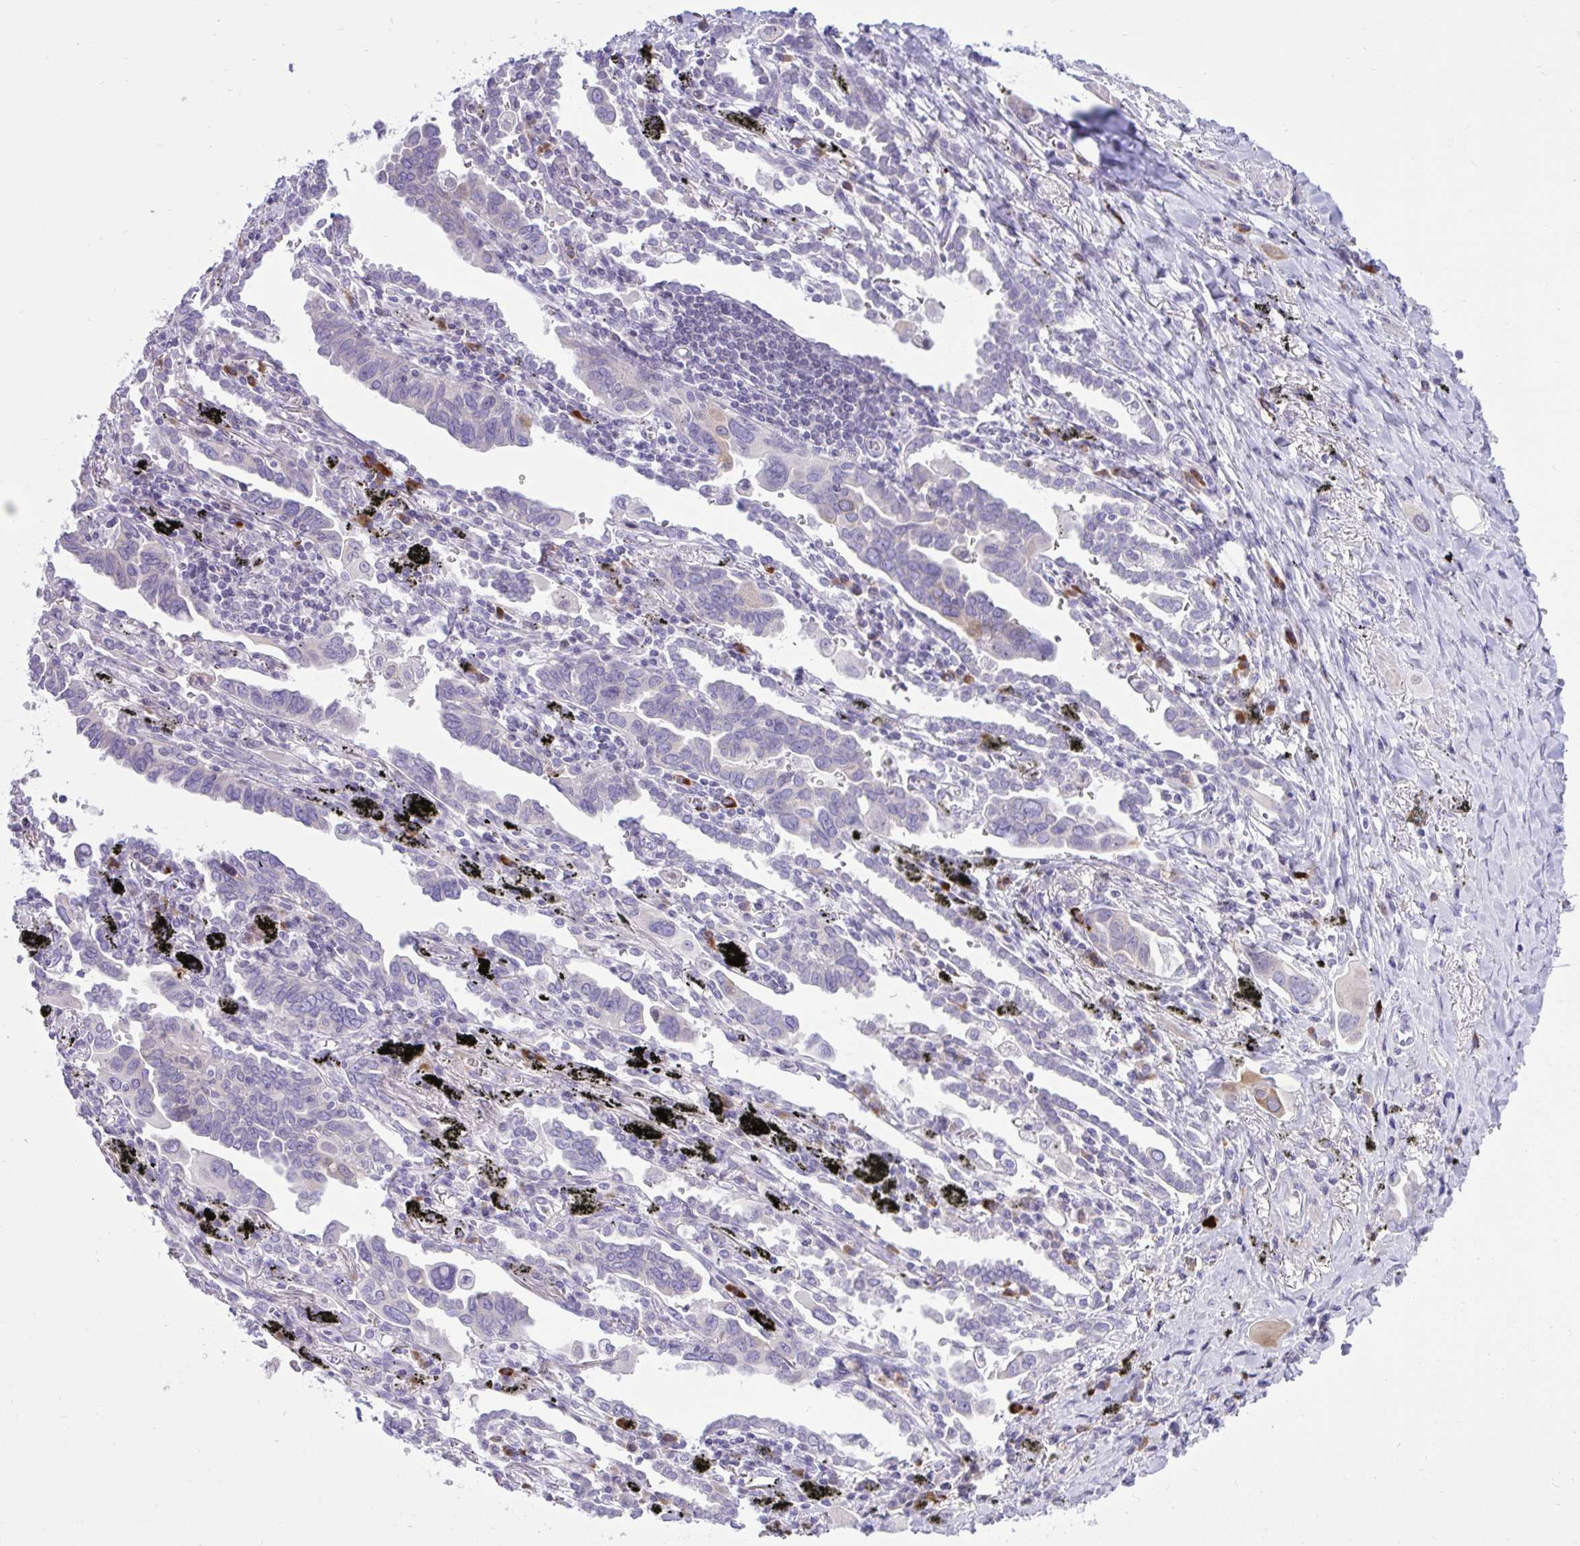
{"staining": {"intensity": "negative", "quantity": "none", "location": "none"}, "tissue": "lung cancer", "cell_type": "Tumor cells", "image_type": "cancer", "snomed": [{"axis": "morphology", "description": "Adenocarcinoma, NOS"}, {"axis": "topography", "description": "Lung"}], "caption": "High magnification brightfield microscopy of lung adenocarcinoma stained with DAB (3,3'-diaminobenzidine) (brown) and counterstained with hematoxylin (blue): tumor cells show no significant positivity.", "gene": "SPAG1", "patient": {"sex": "male", "age": 76}}